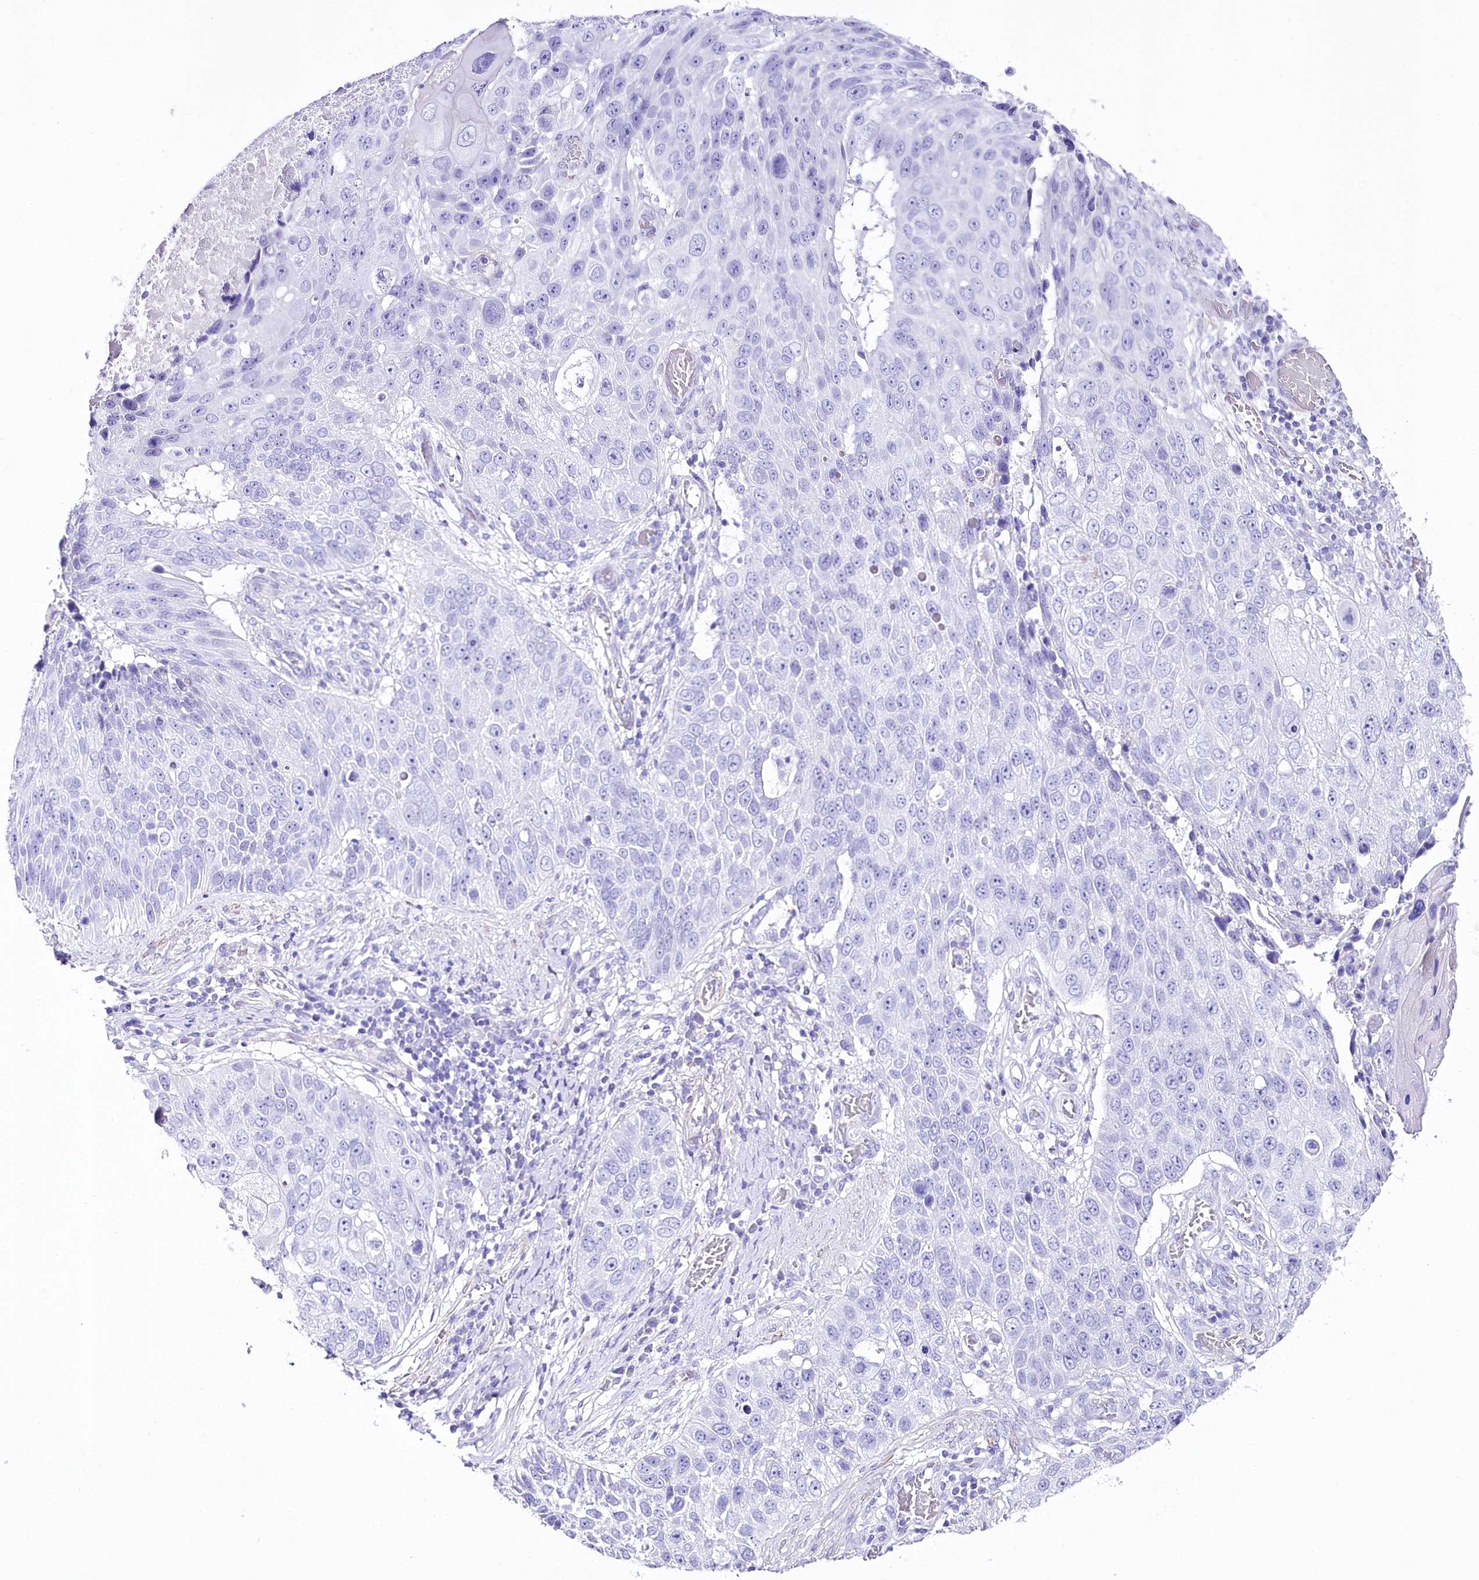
{"staining": {"intensity": "negative", "quantity": "none", "location": "none"}, "tissue": "lung cancer", "cell_type": "Tumor cells", "image_type": "cancer", "snomed": [{"axis": "morphology", "description": "Squamous cell carcinoma, NOS"}, {"axis": "topography", "description": "Lung"}], "caption": "This image is of lung squamous cell carcinoma stained with IHC to label a protein in brown with the nuclei are counter-stained blue. There is no positivity in tumor cells.", "gene": "CSN3", "patient": {"sex": "male", "age": 61}}